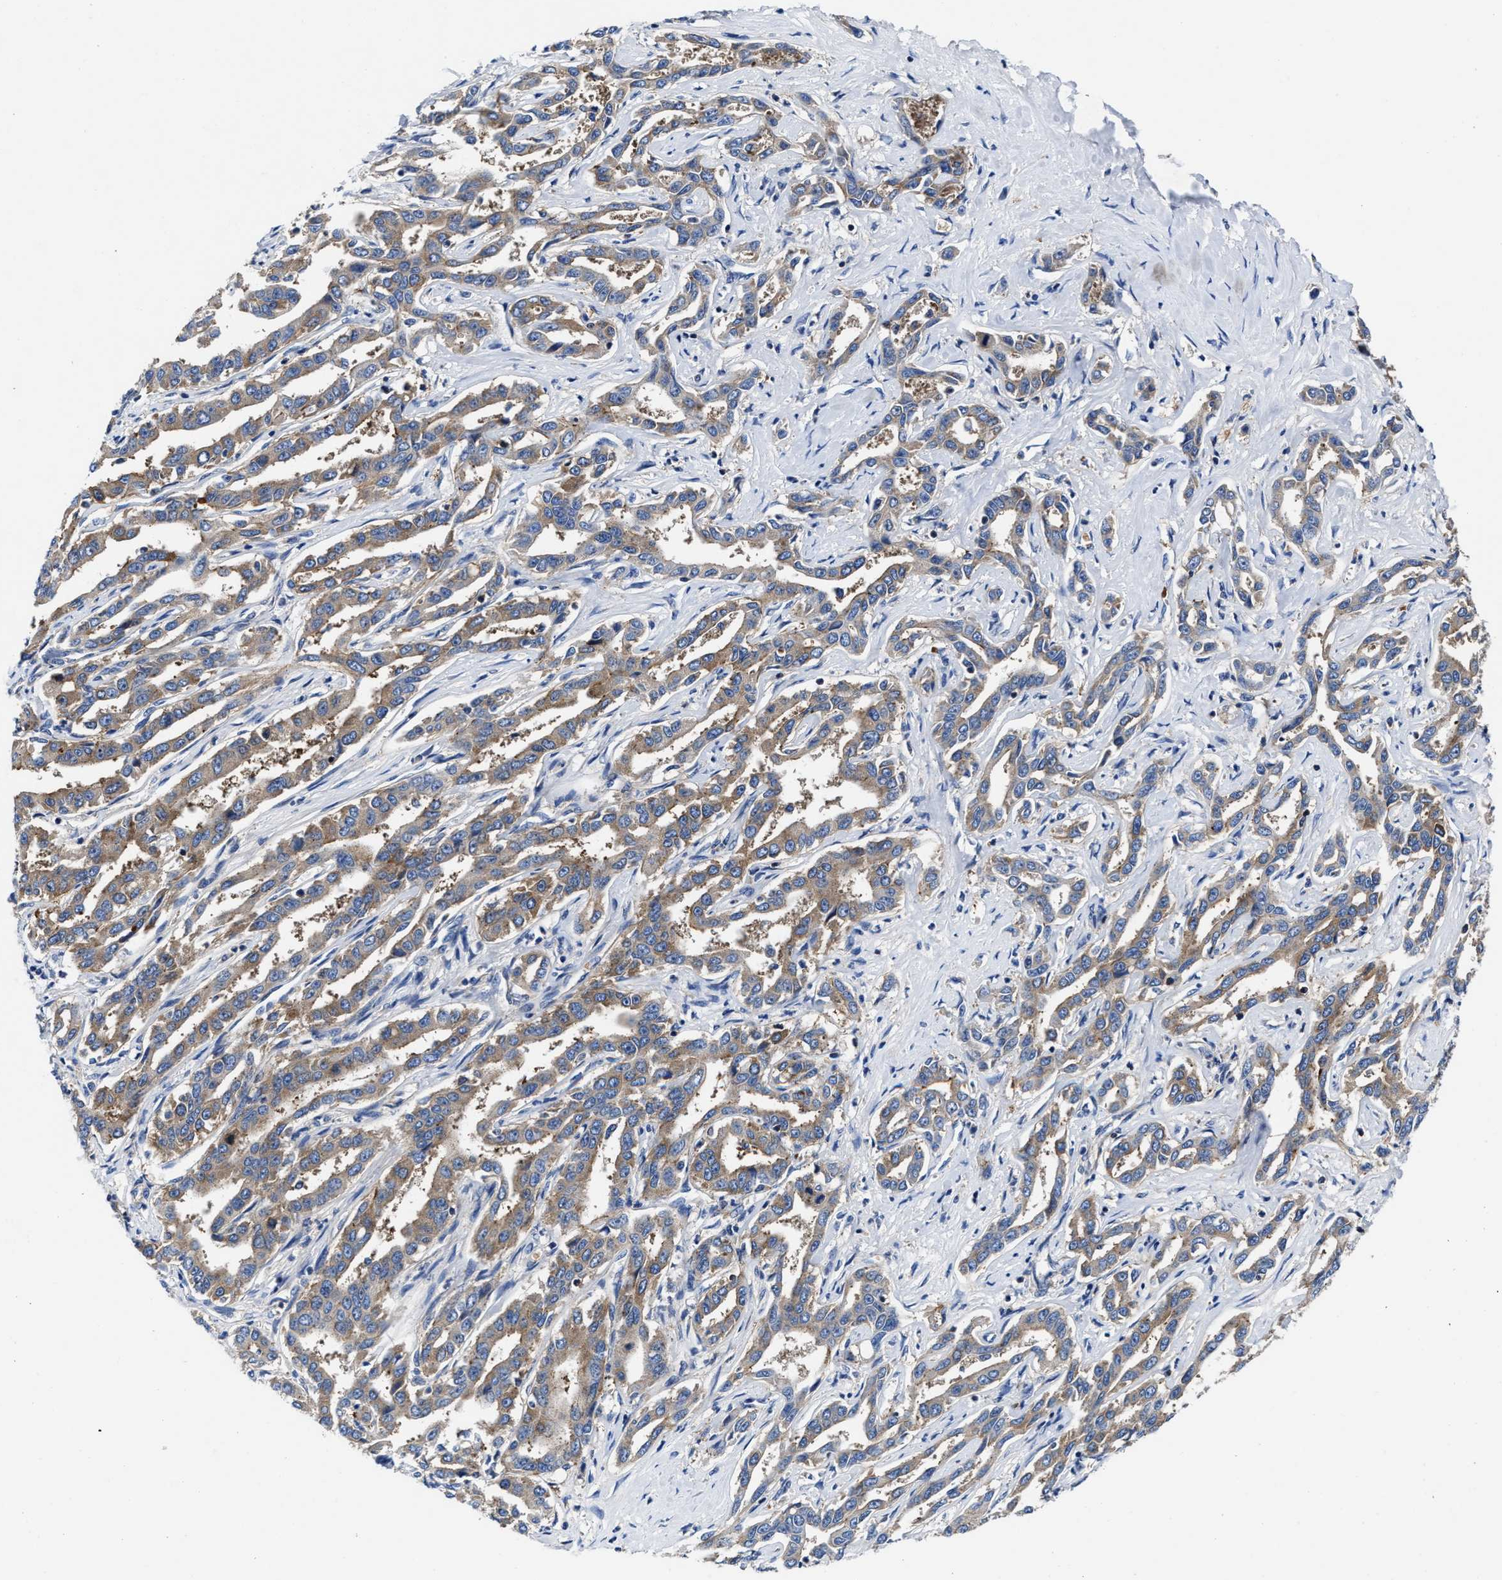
{"staining": {"intensity": "moderate", "quantity": ">75%", "location": "cytoplasmic/membranous"}, "tissue": "liver cancer", "cell_type": "Tumor cells", "image_type": "cancer", "snomed": [{"axis": "morphology", "description": "Cholangiocarcinoma"}, {"axis": "topography", "description": "Liver"}], "caption": "Protein staining of liver cholangiocarcinoma tissue demonstrates moderate cytoplasmic/membranous expression in approximately >75% of tumor cells.", "gene": "PHLPP1", "patient": {"sex": "male", "age": 59}}